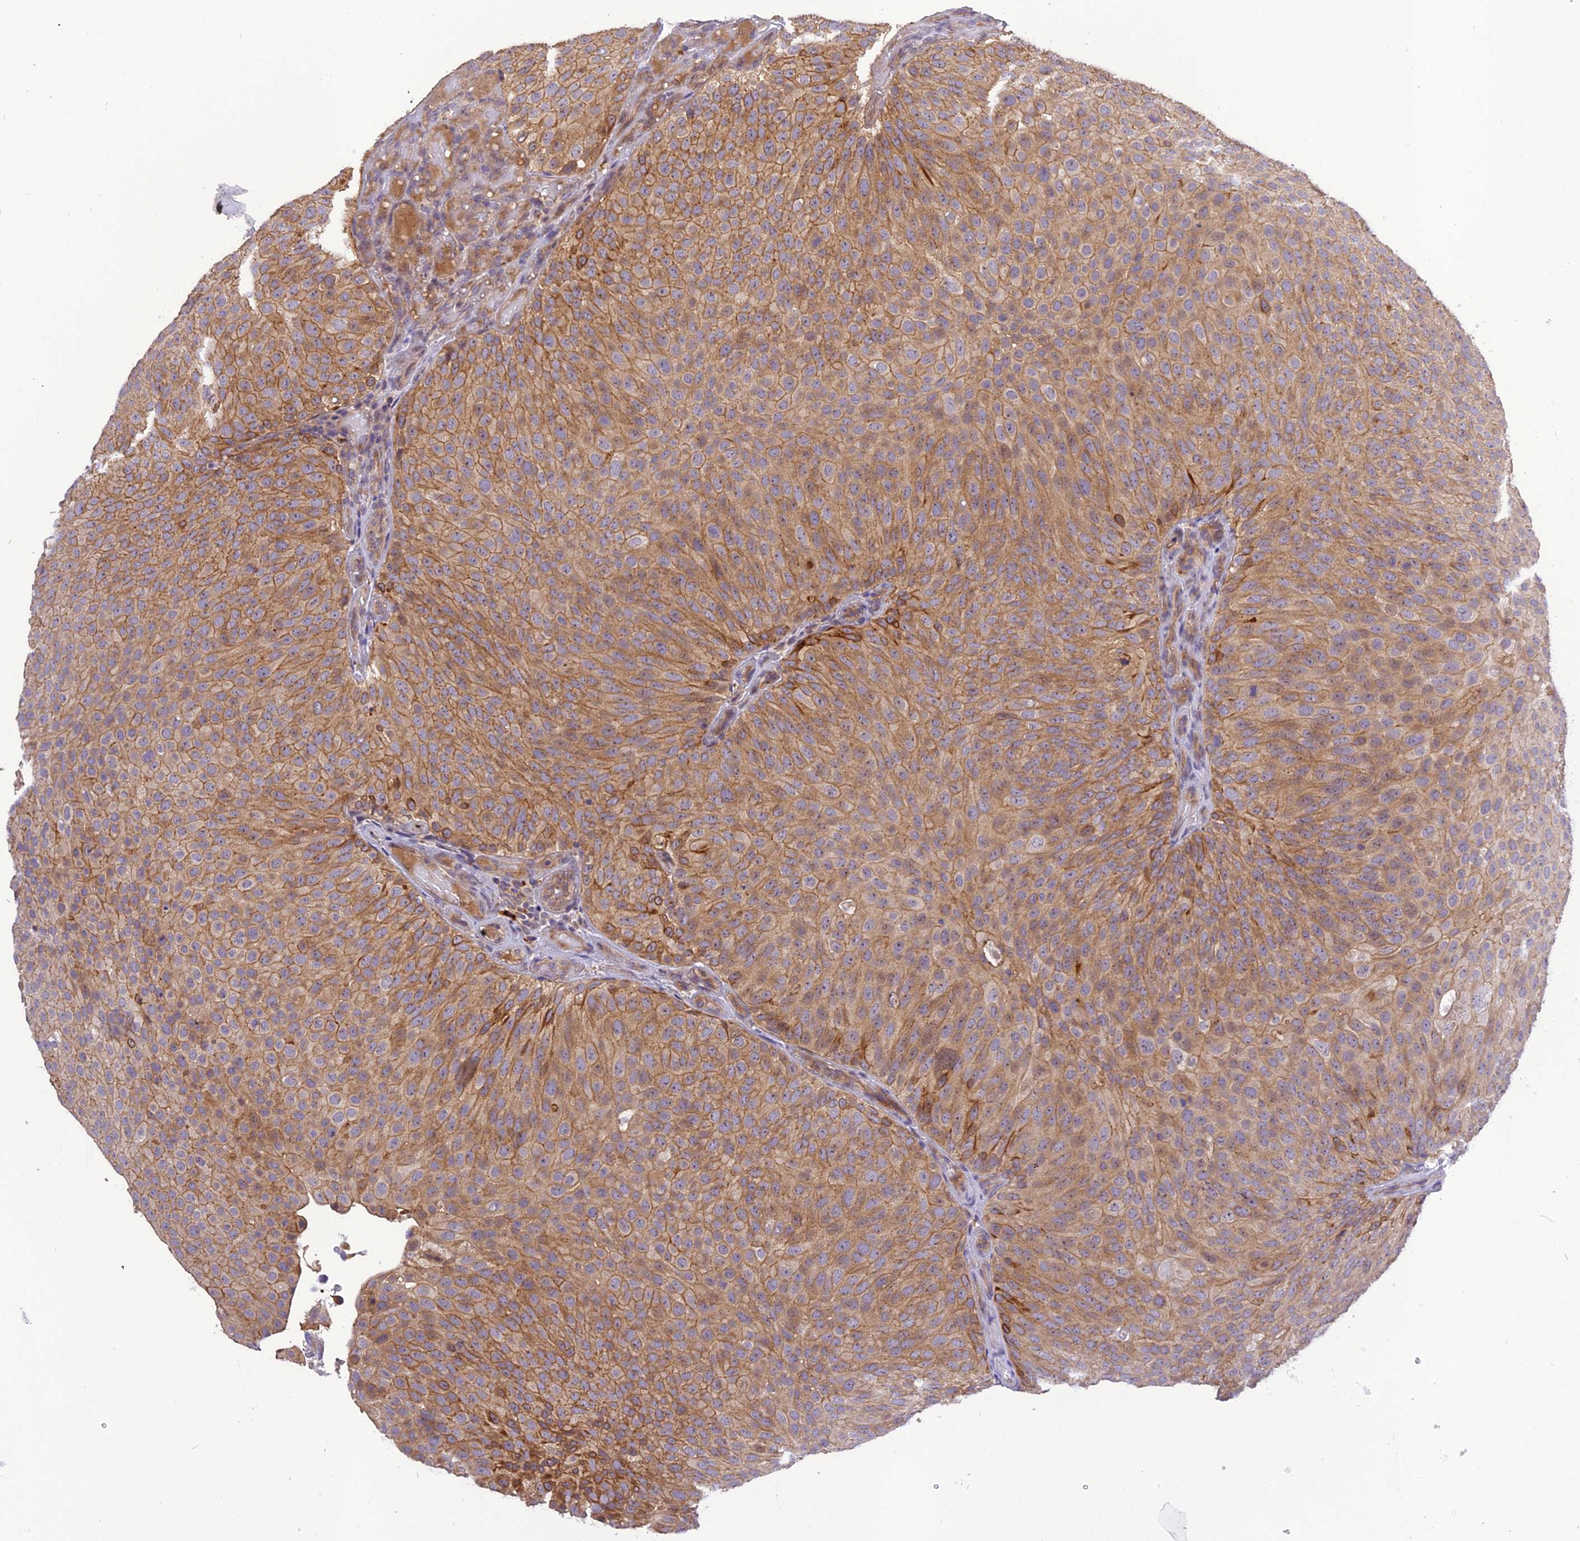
{"staining": {"intensity": "moderate", "quantity": ">75%", "location": "cytoplasmic/membranous"}, "tissue": "urothelial cancer", "cell_type": "Tumor cells", "image_type": "cancer", "snomed": [{"axis": "morphology", "description": "Urothelial carcinoma, Low grade"}, {"axis": "topography", "description": "Urinary bladder"}], "caption": "Human urothelial cancer stained with a protein marker reveals moderate staining in tumor cells.", "gene": "FNIP2", "patient": {"sex": "male", "age": 78}}